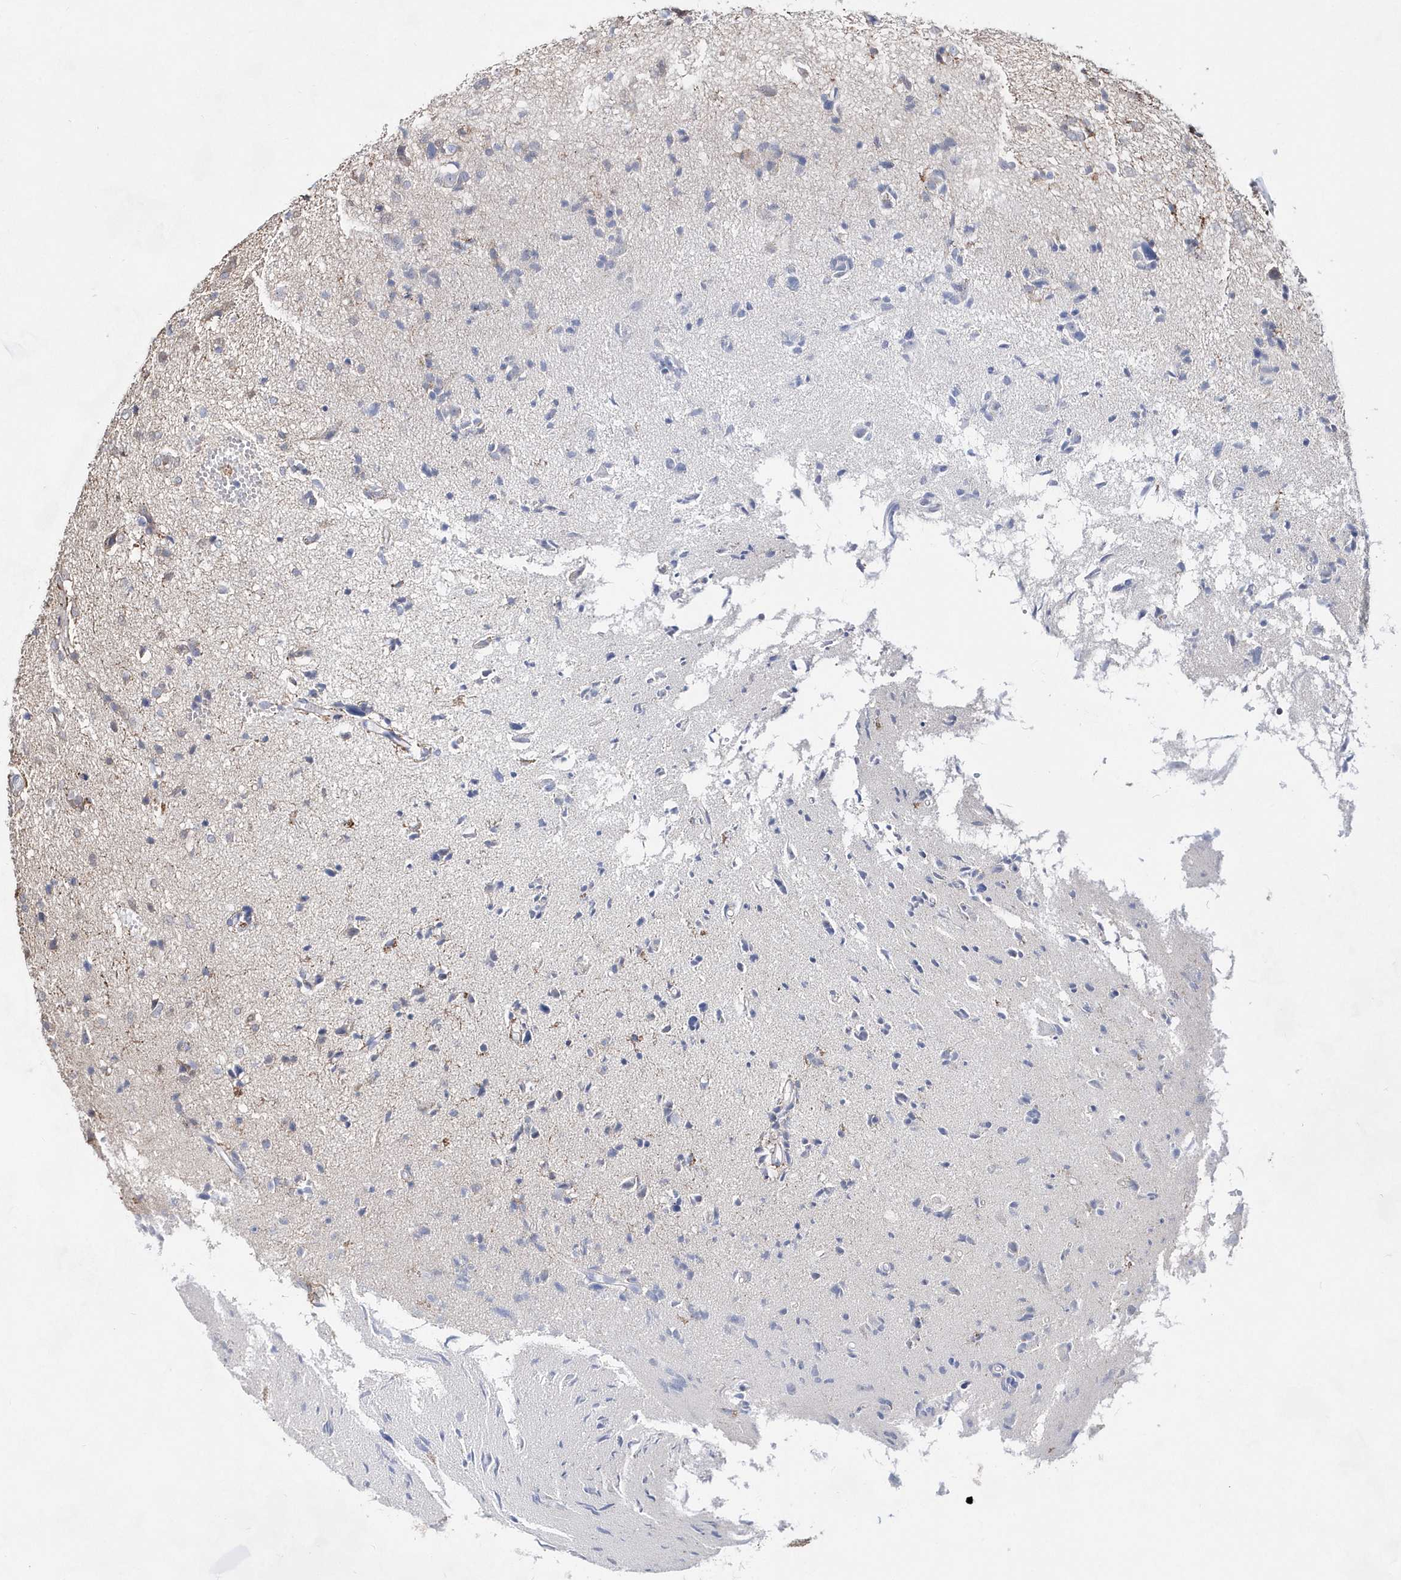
{"staining": {"intensity": "negative", "quantity": "none", "location": "none"}, "tissue": "glioma", "cell_type": "Tumor cells", "image_type": "cancer", "snomed": [{"axis": "morphology", "description": "Glioma, malignant, High grade"}, {"axis": "topography", "description": "Brain"}], "caption": "Glioma stained for a protein using immunohistochemistry (IHC) displays no staining tumor cells.", "gene": "BDH2", "patient": {"sex": "female", "age": 59}}